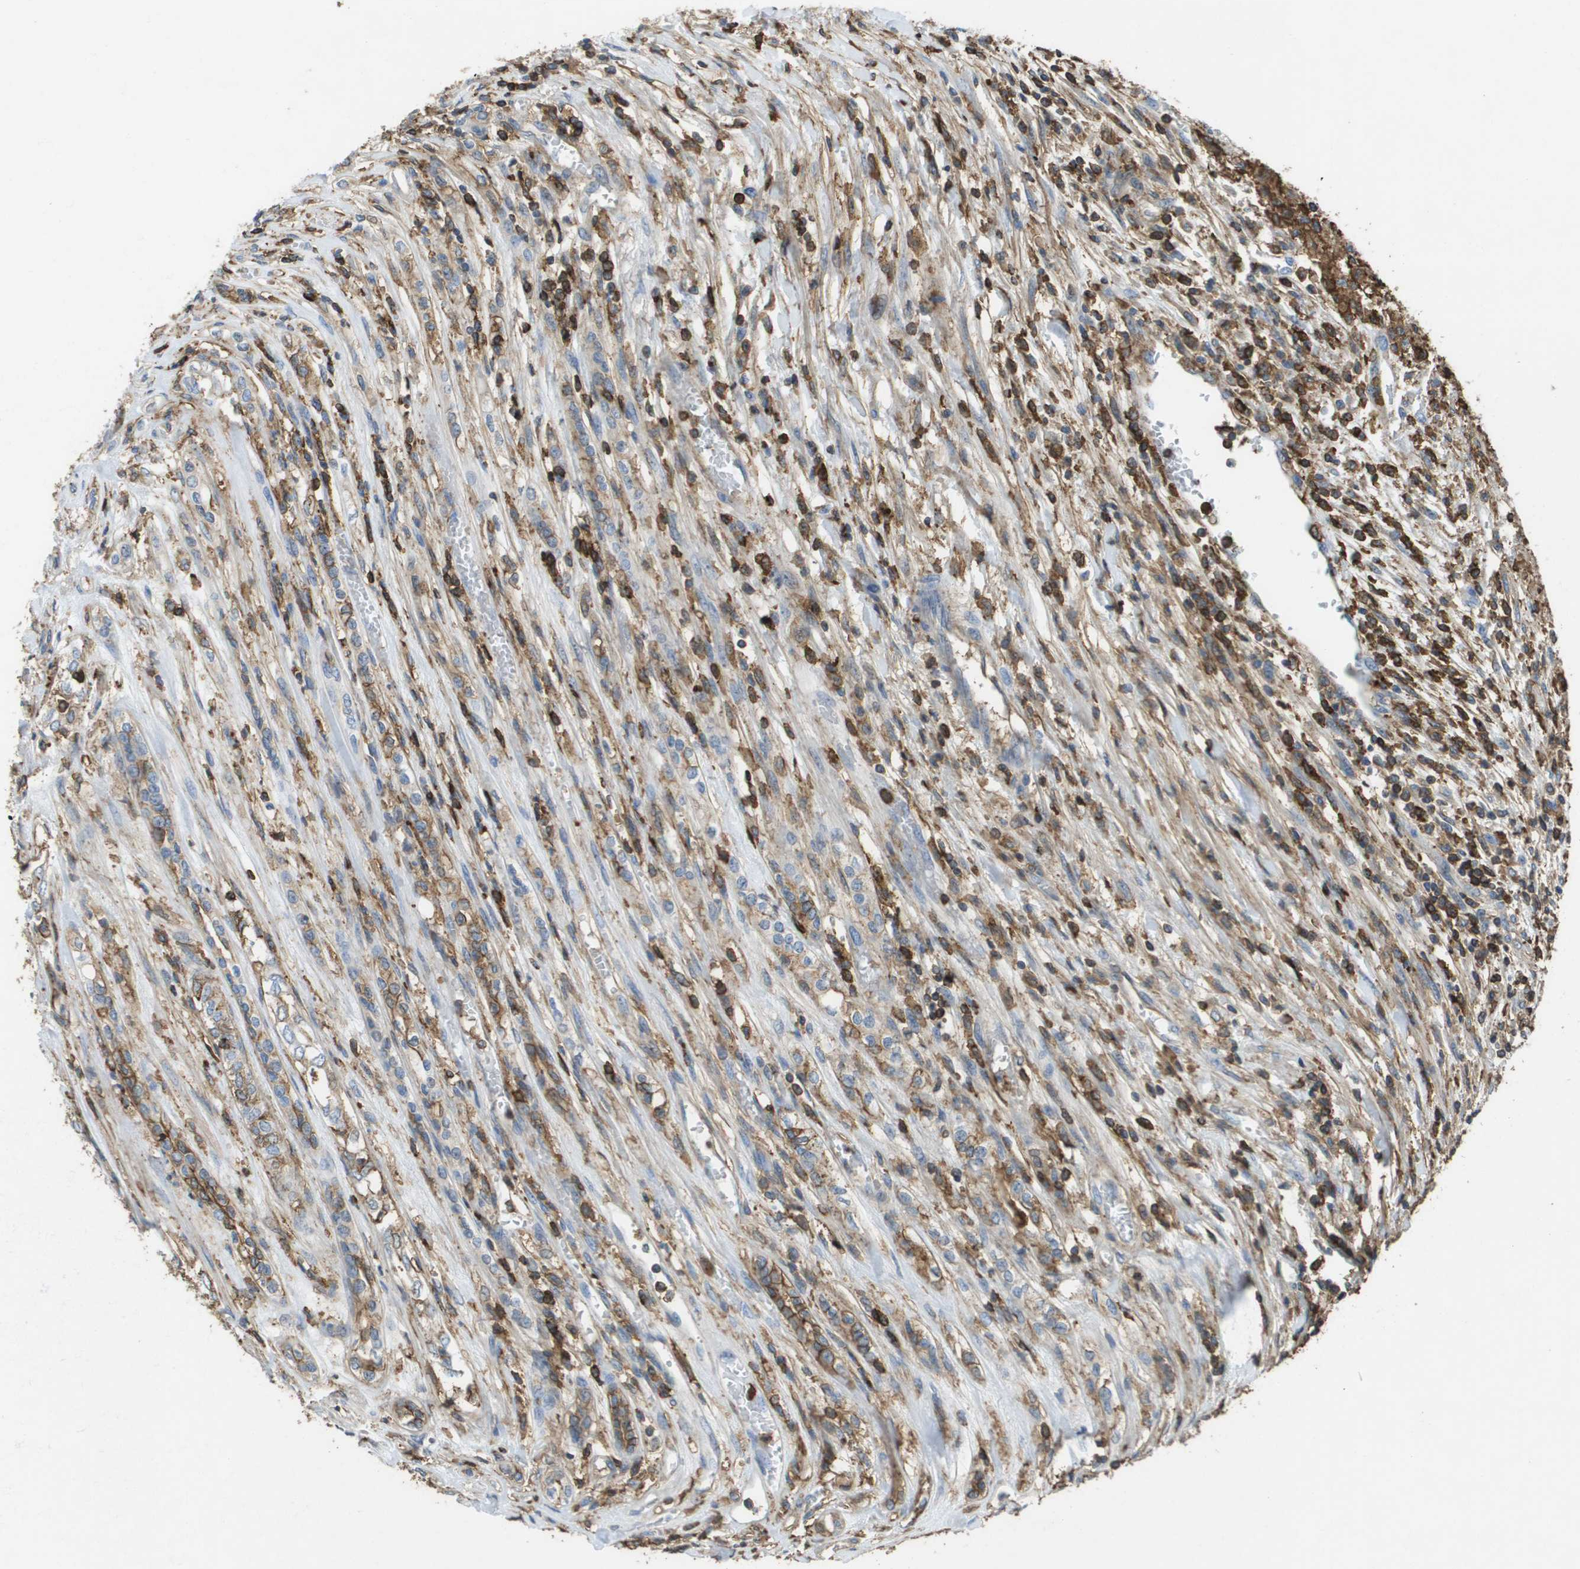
{"staining": {"intensity": "moderate", "quantity": ">75%", "location": "cytoplasmic/membranous"}, "tissue": "renal cancer", "cell_type": "Tumor cells", "image_type": "cancer", "snomed": [{"axis": "morphology", "description": "Adenocarcinoma, NOS"}, {"axis": "topography", "description": "Kidney"}], "caption": "An IHC photomicrograph of tumor tissue is shown. Protein staining in brown shows moderate cytoplasmic/membranous positivity in renal cancer (adenocarcinoma) within tumor cells. The staining was performed using DAB (3,3'-diaminobenzidine), with brown indicating positive protein expression. Nuclei are stained blue with hematoxylin.", "gene": "PASK", "patient": {"sex": "female", "age": 54}}